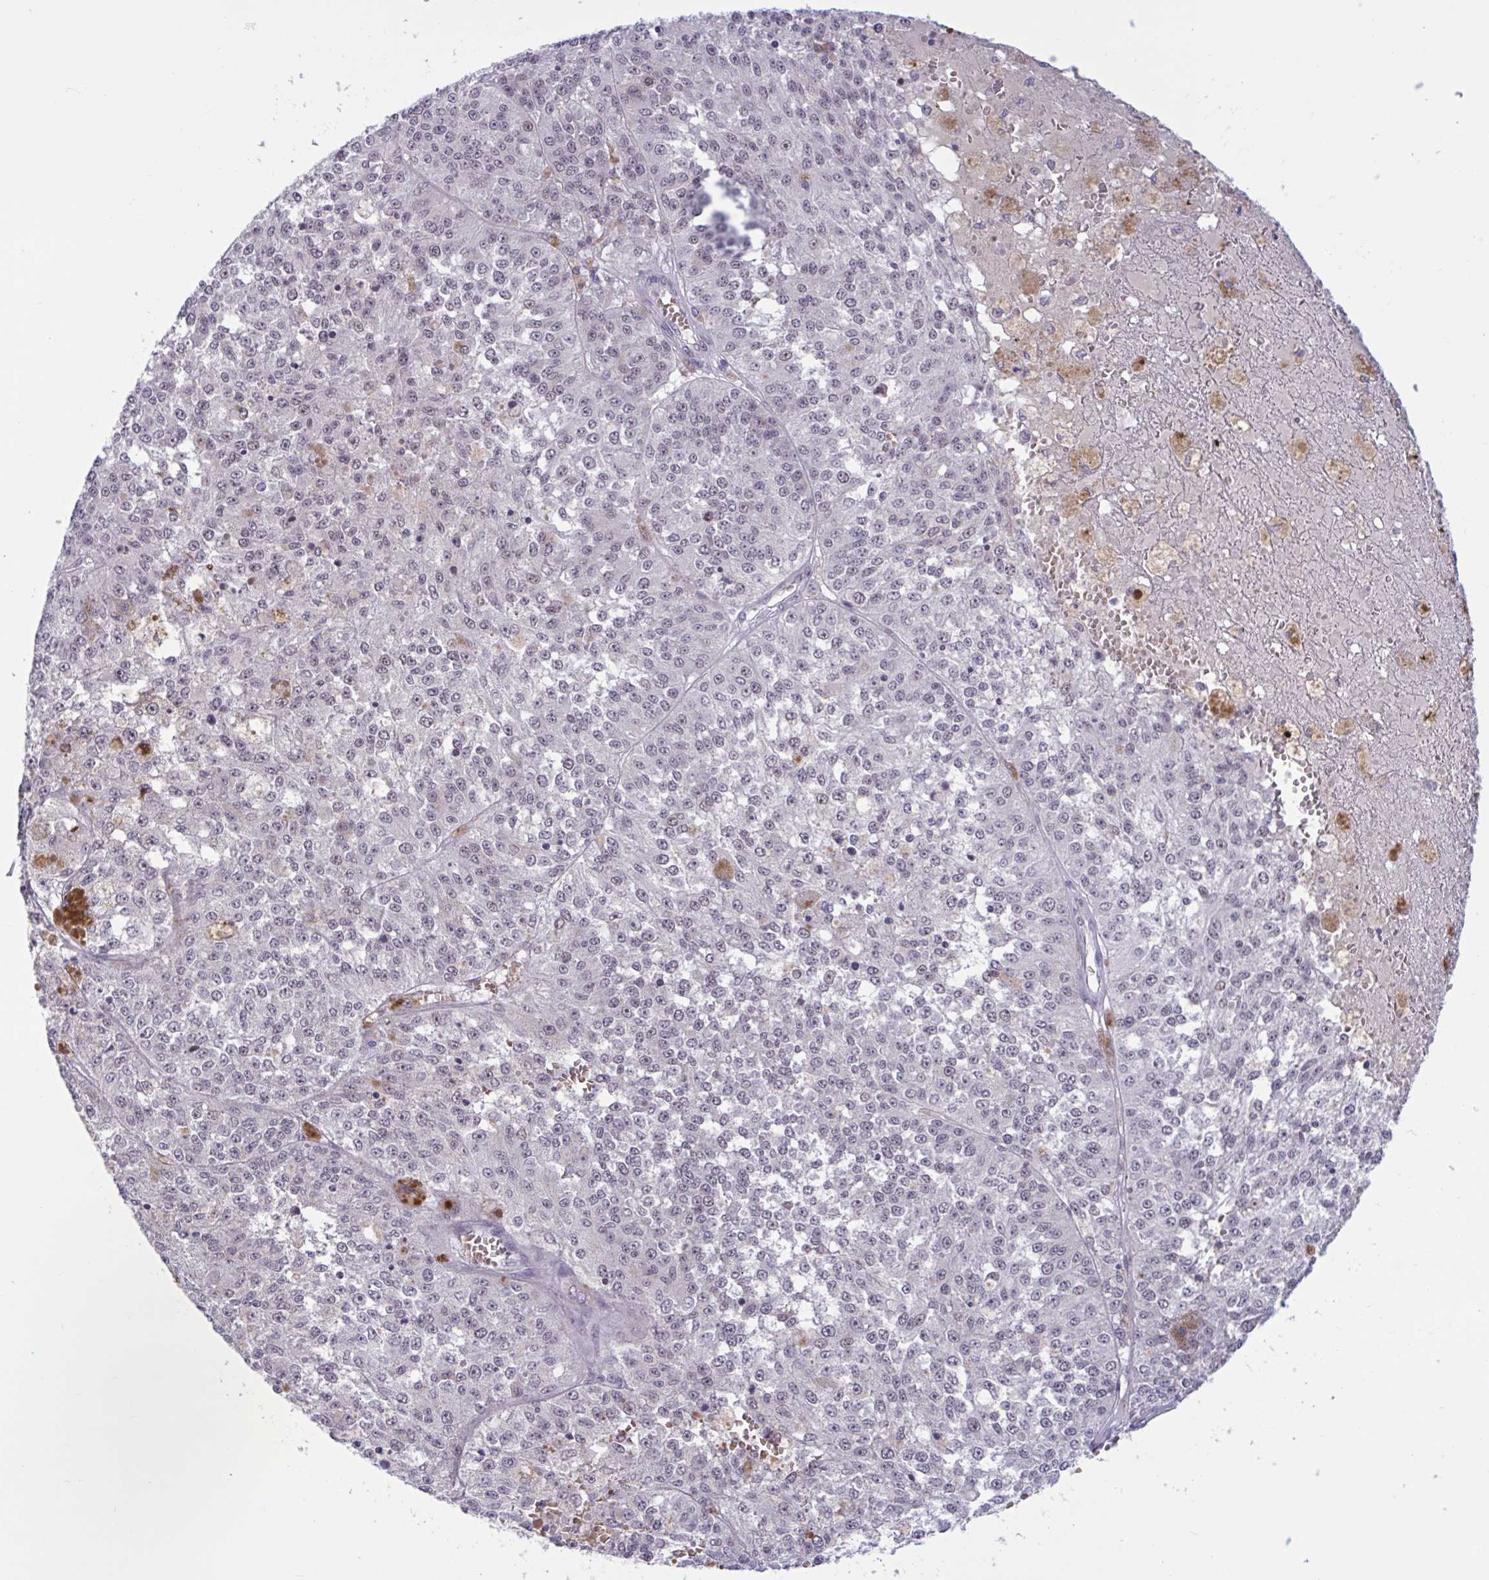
{"staining": {"intensity": "negative", "quantity": "none", "location": "none"}, "tissue": "melanoma", "cell_type": "Tumor cells", "image_type": "cancer", "snomed": [{"axis": "morphology", "description": "Malignant melanoma, Metastatic site"}, {"axis": "topography", "description": "Lymph node"}], "caption": "There is no significant staining in tumor cells of malignant melanoma (metastatic site).", "gene": "CNGB3", "patient": {"sex": "female", "age": 64}}